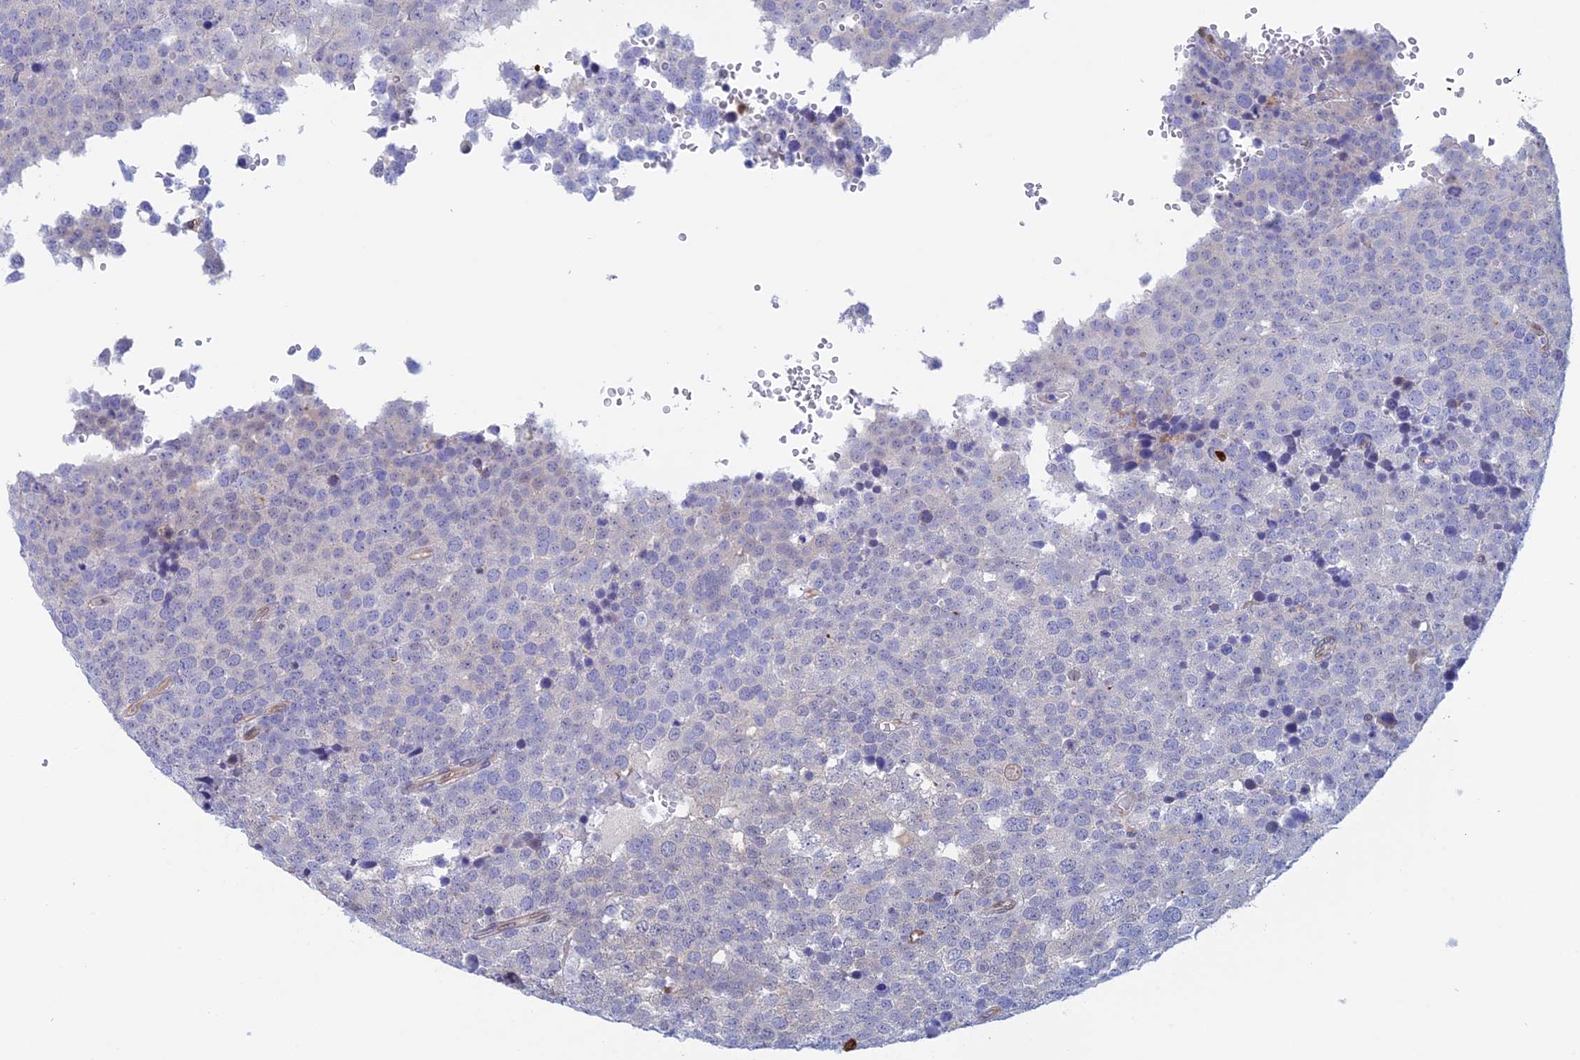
{"staining": {"intensity": "negative", "quantity": "none", "location": "none"}, "tissue": "testis cancer", "cell_type": "Tumor cells", "image_type": "cancer", "snomed": [{"axis": "morphology", "description": "Seminoma, NOS"}, {"axis": "topography", "description": "Testis"}], "caption": "Tumor cells are negative for brown protein staining in testis cancer. (Brightfield microscopy of DAB immunohistochemistry at high magnification).", "gene": "SLC26A1", "patient": {"sex": "male", "age": 71}}